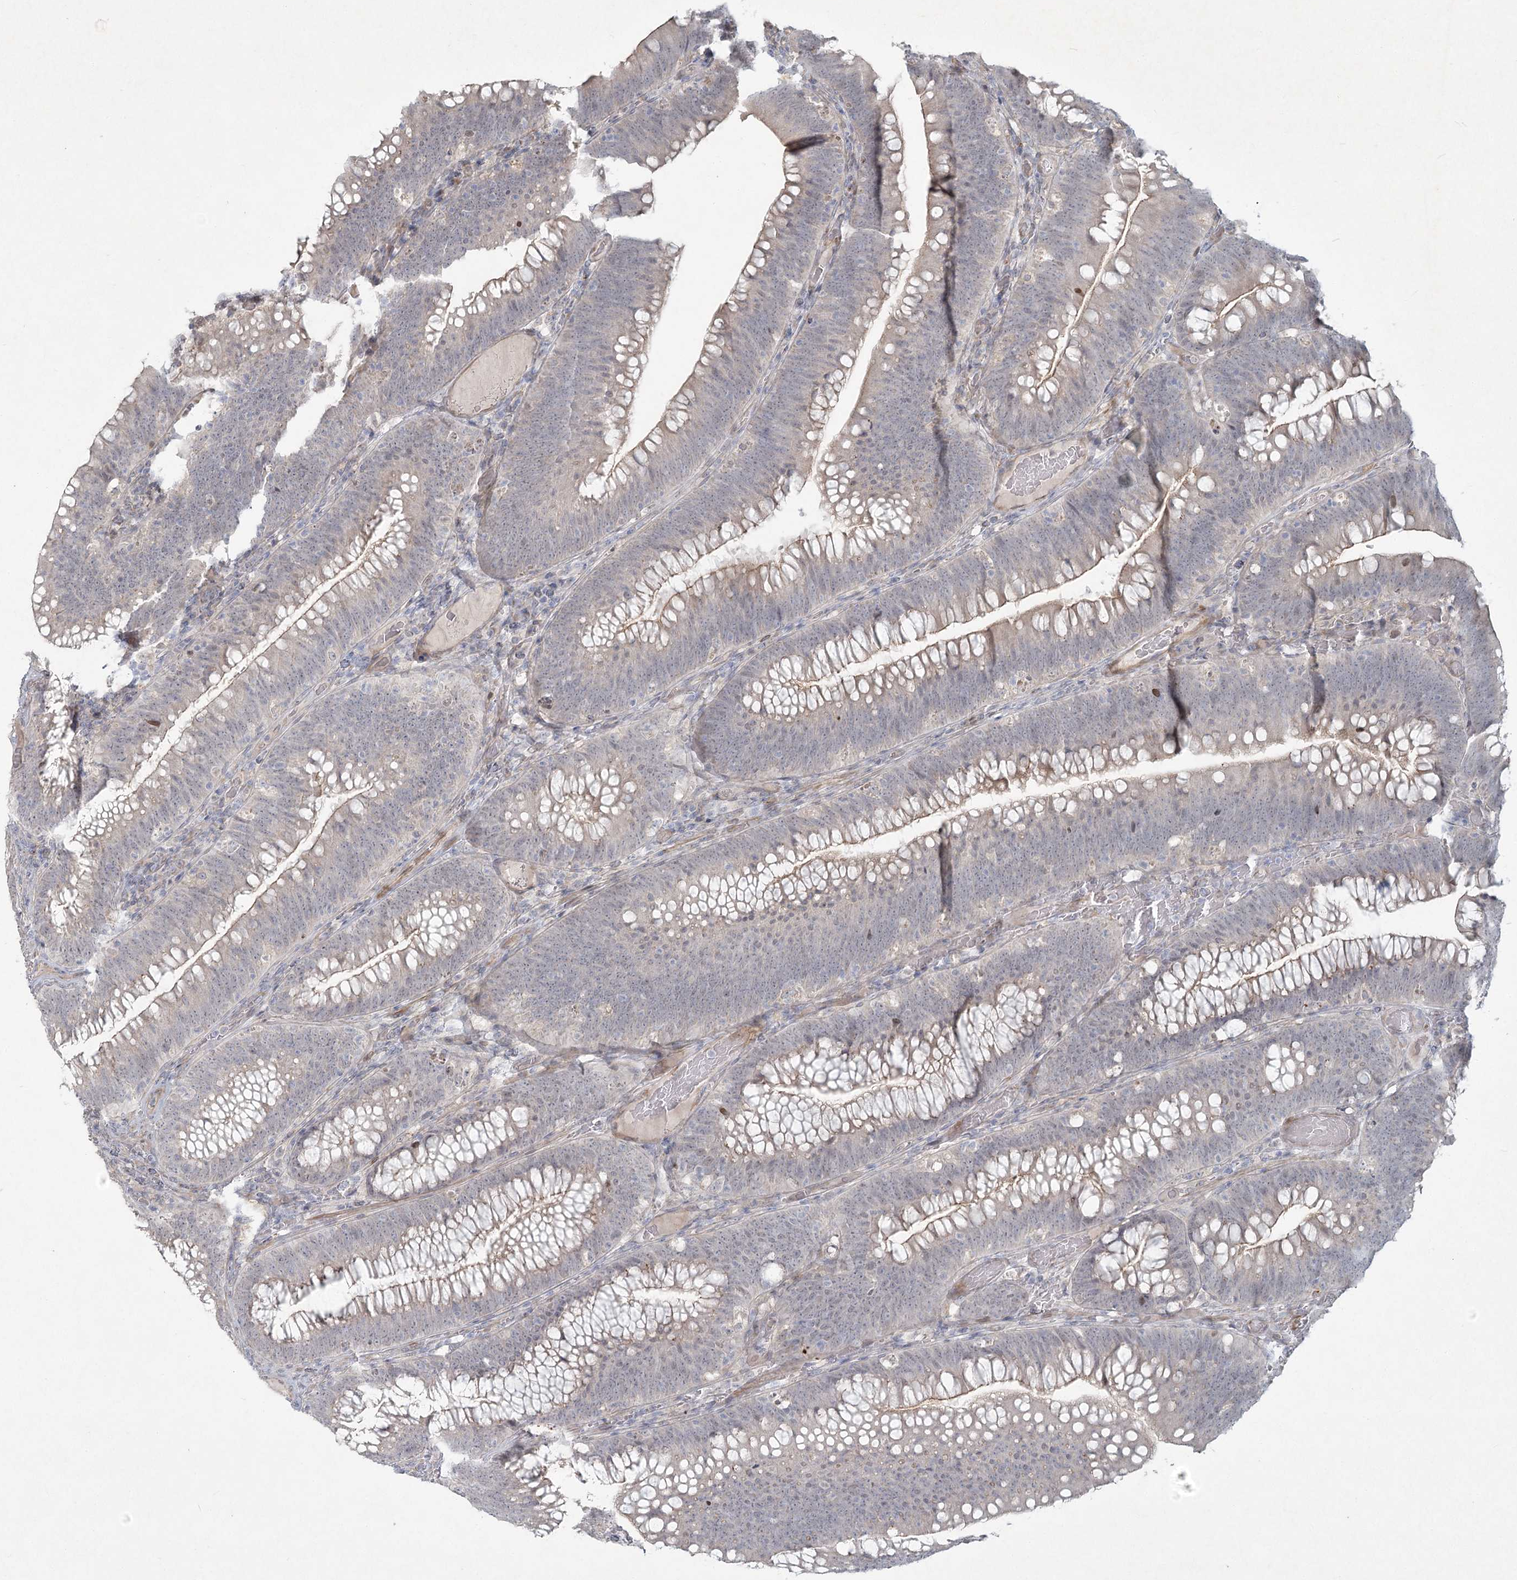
{"staining": {"intensity": "weak", "quantity": "25%-75%", "location": "cytoplasmic/membranous"}, "tissue": "colorectal cancer", "cell_type": "Tumor cells", "image_type": "cancer", "snomed": [{"axis": "morphology", "description": "Normal tissue, NOS"}, {"axis": "topography", "description": "Colon"}], "caption": "Protein expression analysis of human colorectal cancer reveals weak cytoplasmic/membranous expression in about 25%-75% of tumor cells.", "gene": "LRP2BP", "patient": {"sex": "female", "age": 82}}